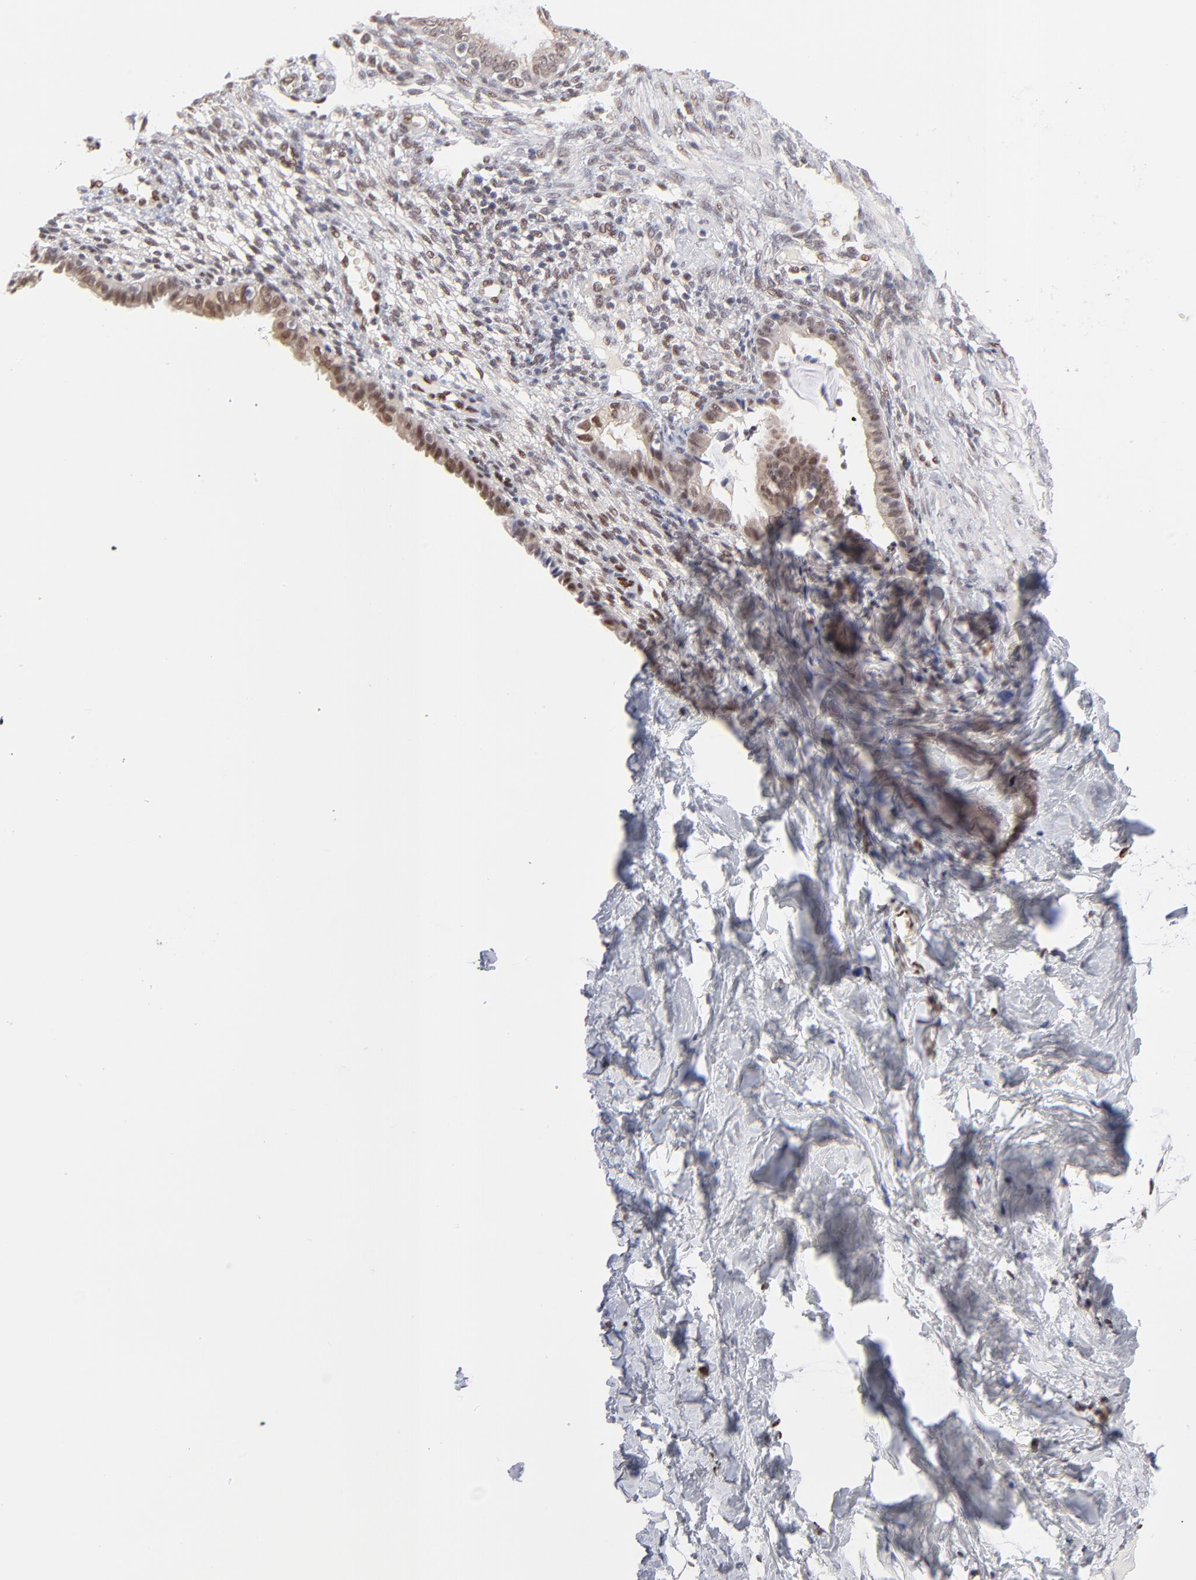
{"staining": {"intensity": "weak", "quantity": "25%-75%", "location": "nuclear"}, "tissue": "endometrium", "cell_type": "Cells in endometrial stroma", "image_type": "normal", "snomed": [{"axis": "morphology", "description": "Normal tissue, NOS"}, {"axis": "topography", "description": "Endometrium"}], "caption": "Protein analysis of benign endometrium displays weak nuclear positivity in about 25%-75% of cells in endometrial stroma. Using DAB (3,3'-diaminobenzidine) (brown) and hematoxylin (blue) stains, captured at high magnification using brightfield microscopy.", "gene": "STAT3", "patient": {"sex": "female", "age": 72}}